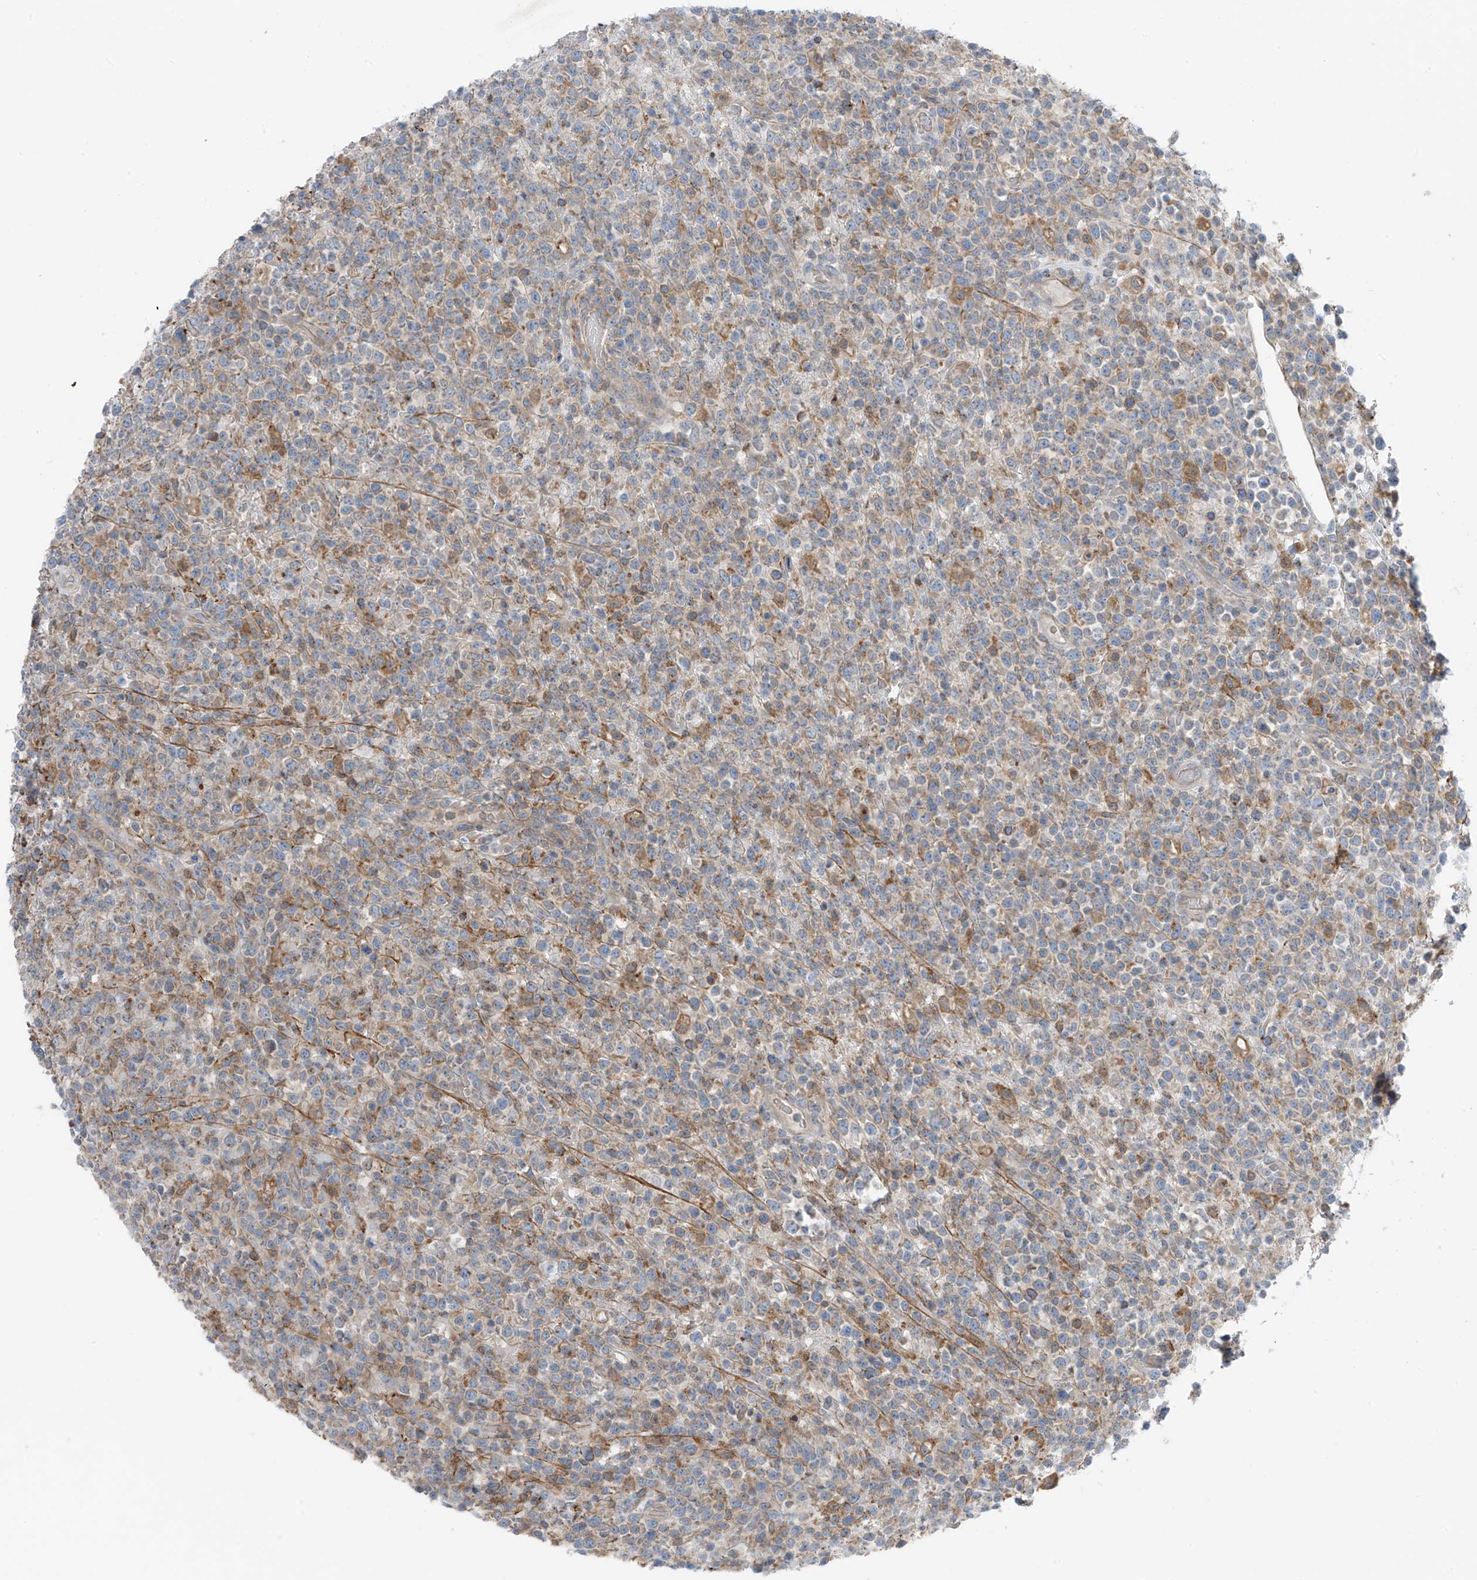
{"staining": {"intensity": "moderate", "quantity": "<25%", "location": "cytoplasmic/membranous"}, "tissue": "lymphoma", "cell_type": "Tumor cells", "image_type": "cancer", "snomed": [{"axis": "morphology", "description": "Malignant lymphoma, non-Hodgkin's type, High grade"}, {"axis": "topography", "description": "Colon"}], "caption": "Lymphoma stained for a protein demonstrates moderate cytoplasmic/membranous positivity in tumor cells.", "gene": "NALCN", "patient": {"sex": "female", "age": 53}}